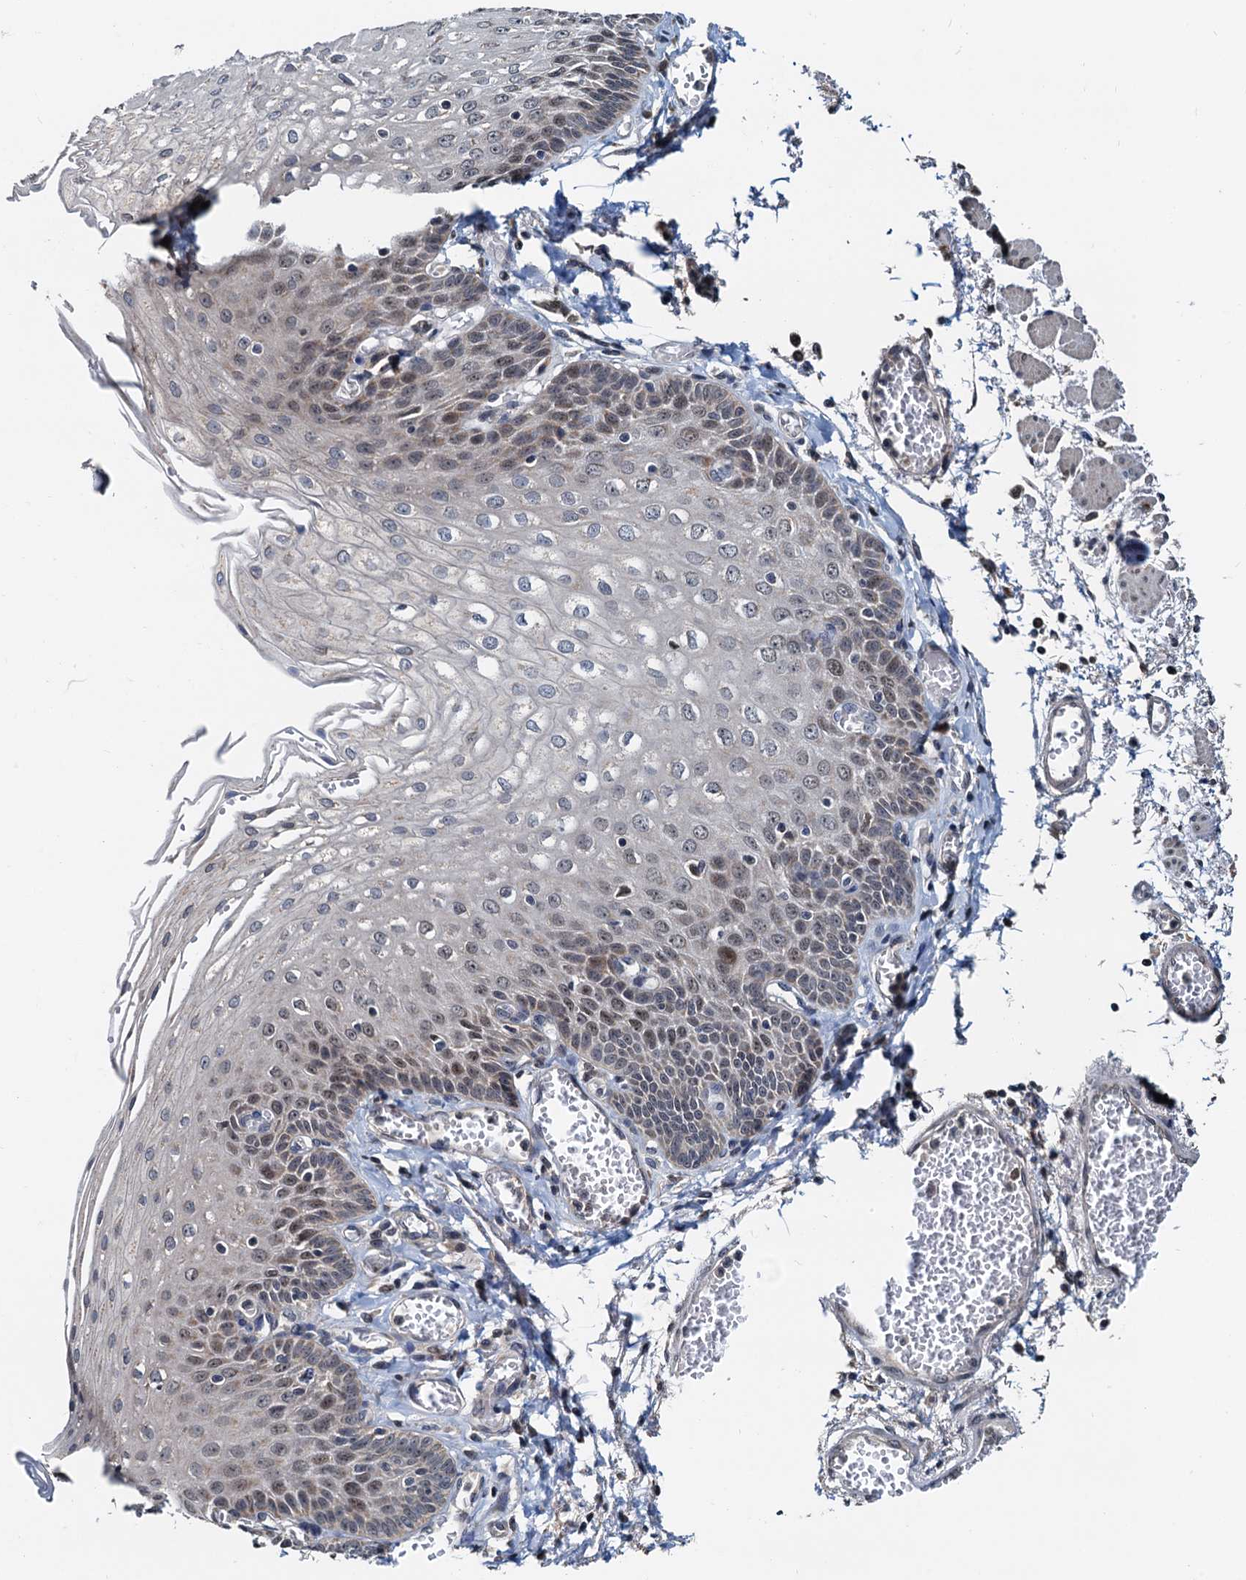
{"staining": {"intensity": "moderate", "quantity": "<25%", "location": "cytoplasmic/membranous"}, "tissue": "esophagus", "cell_type": "Squamous epithelial cells", "image_type": "normal", "snomed": [{"axis": "morphology", "description": "Normal tissue, NOS"}, {"axis": "topography", "description": "Esophagus"}], "caption": "Protein staining by immunohistochemistry (IHC) displays moderate cytoplasmic/membranous positivity in approximately <25% of squamous epithelial cells in unremarkable esophagus.", "gene": "MCMBP", "patient": {"sex": "male", "age": 81}}